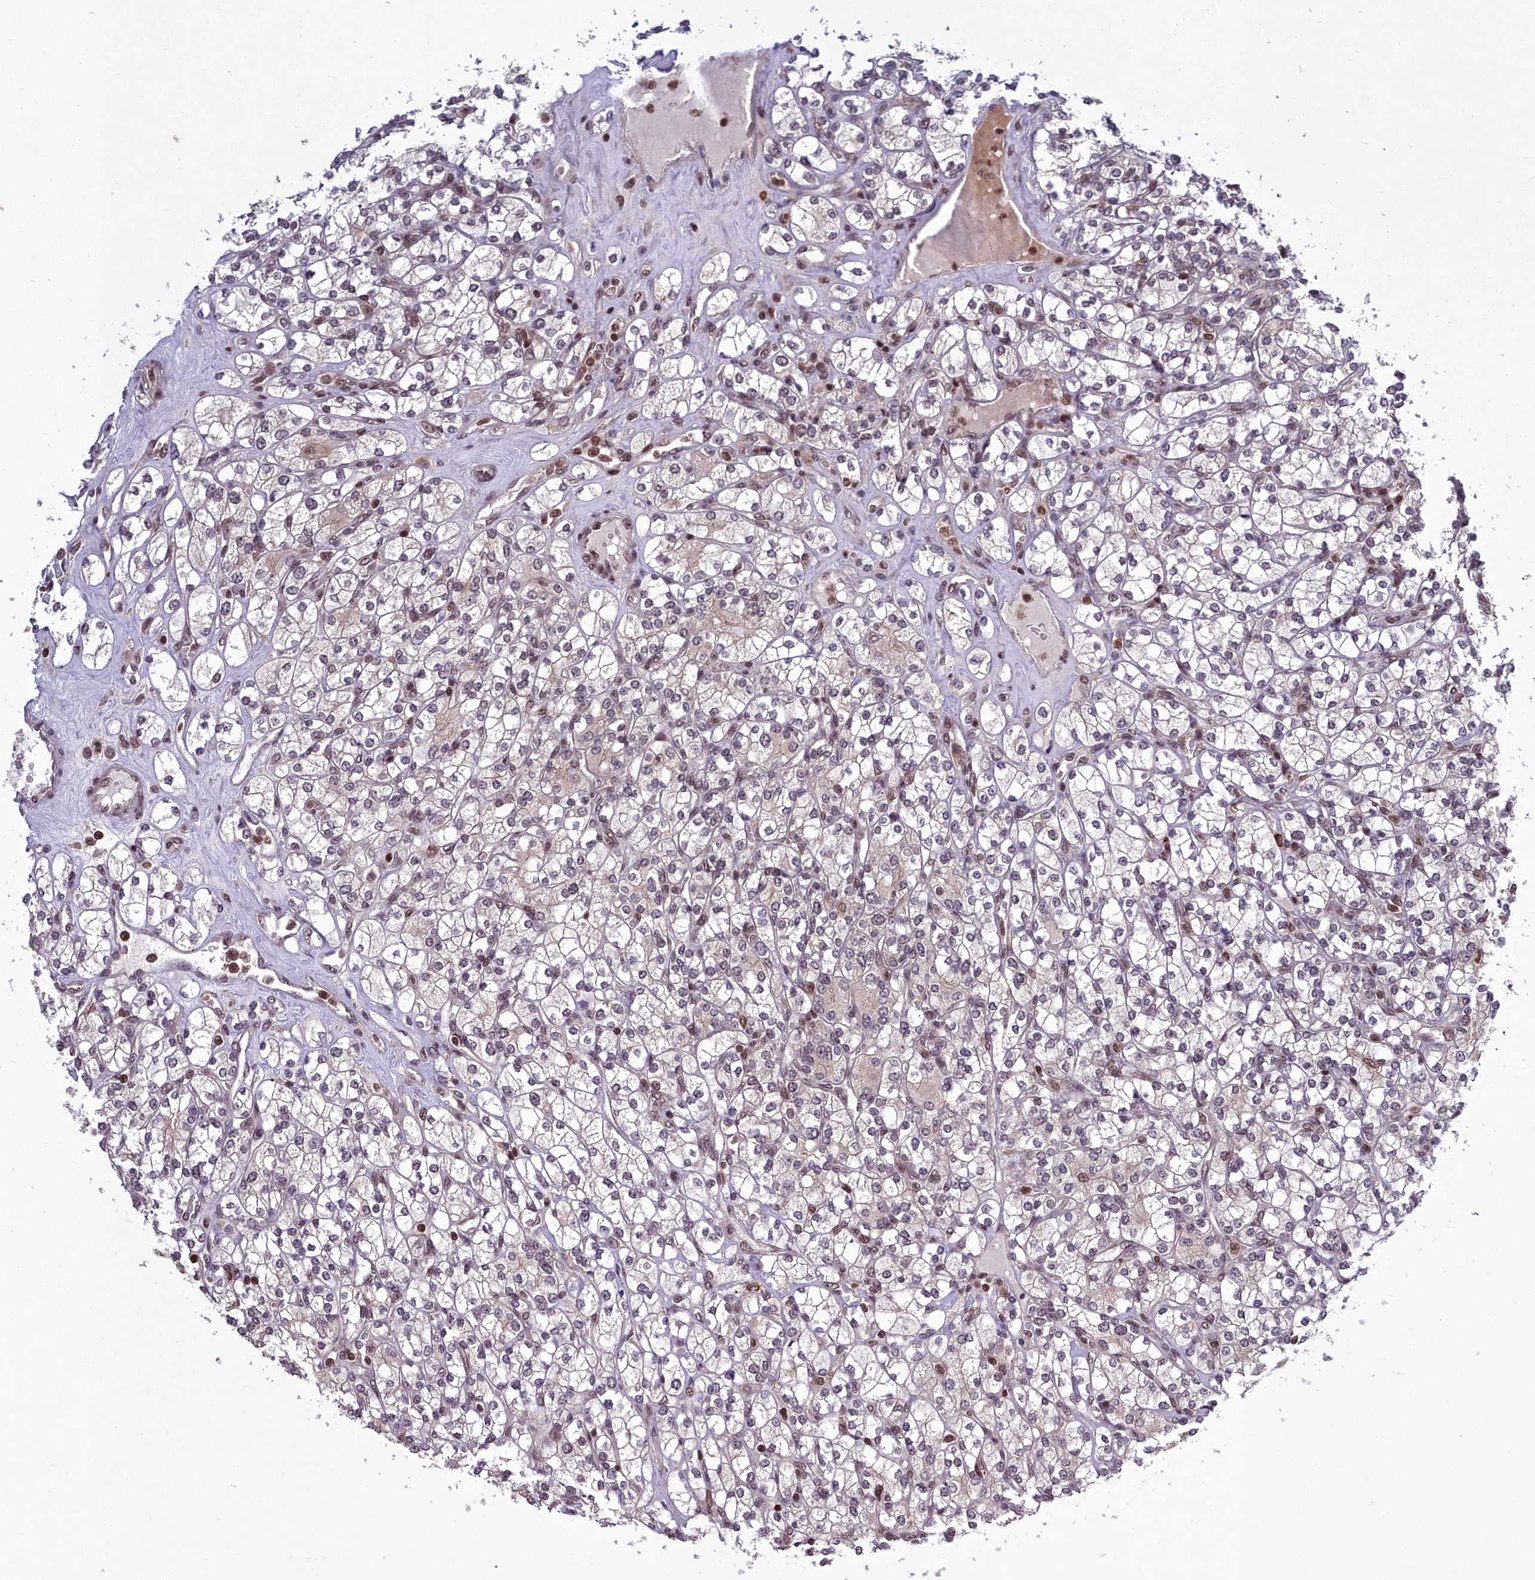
{"staining": {"intensity": "weak", "quantity": "25%-75%", "location": "nuclear"}, "tissue": "renal cancer", "cell_type": "Tumor cells", "image_type": "cancer", "snomed": [{"axis": "morphology", "description": "Adenocarcinoma, NOS"}, {"axis": "topography", "description": "Kidney"}], "caption": "Human renal cancer stained with a brown dye displays weak nuclear positive positivity in about 25%-75% of tumor cells.", "gene": "GMEB1", "patient": {"sex": "male", "age": 77}}